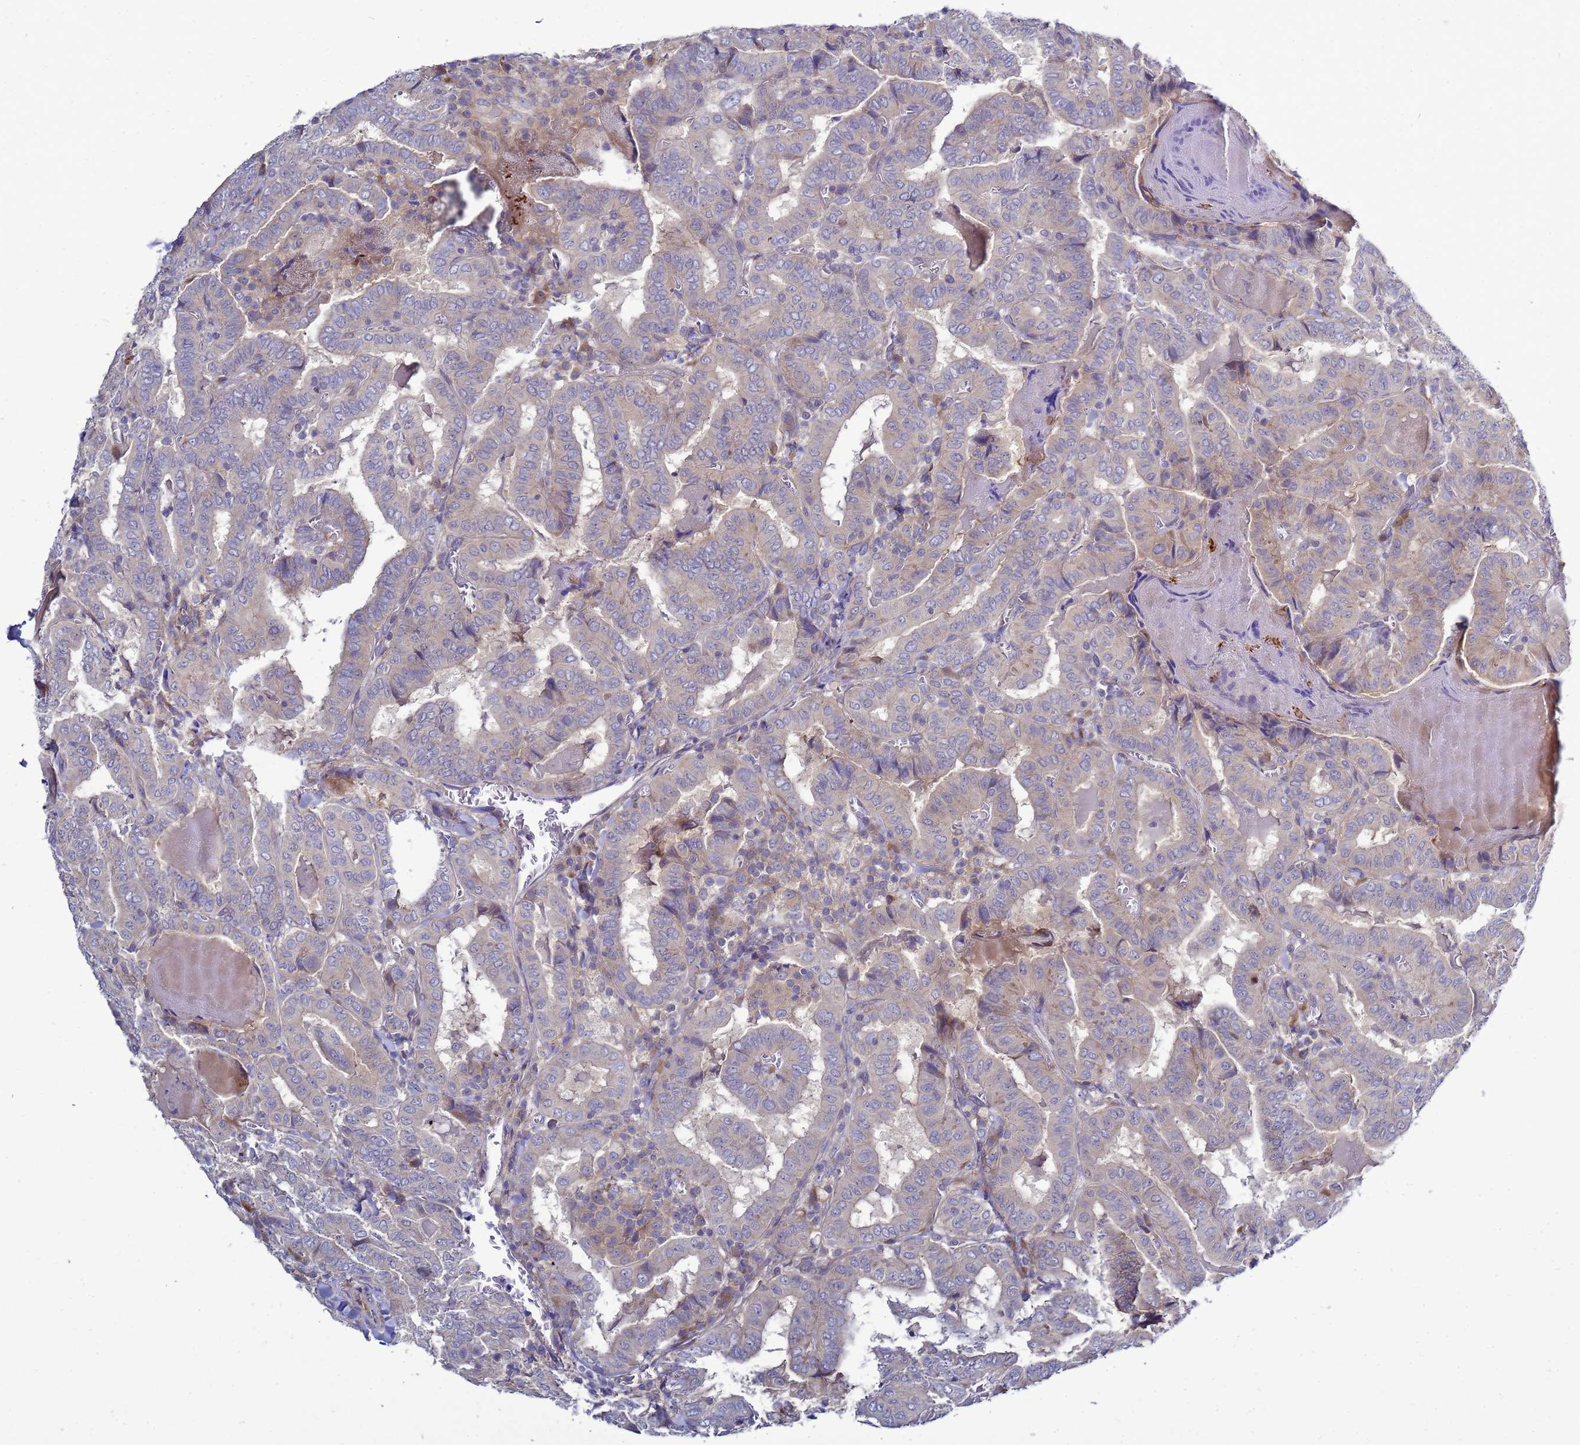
{"staining": {"intensity": "negative", "quantity": "none", "location": "none"}, "tissue": "thyroid cancer", "cell_type": "Tumor cells", "image_type": "cancer", "snomed": [{"axis": "morphology", "description": "Papillary adenocarcinoma, NOS"}, {"axis": "topography", "description": "Thyroid gland"}], "caption": "Image shows no protein staining in tumor cells of thyroid cancer tissue. Brightfield microscopy of IHC stained with DAB (brown) and hematoxylin (blue), captured at high magnification.", "gene": "MON1B", "patient": {"sex": "female", "age": 72}}